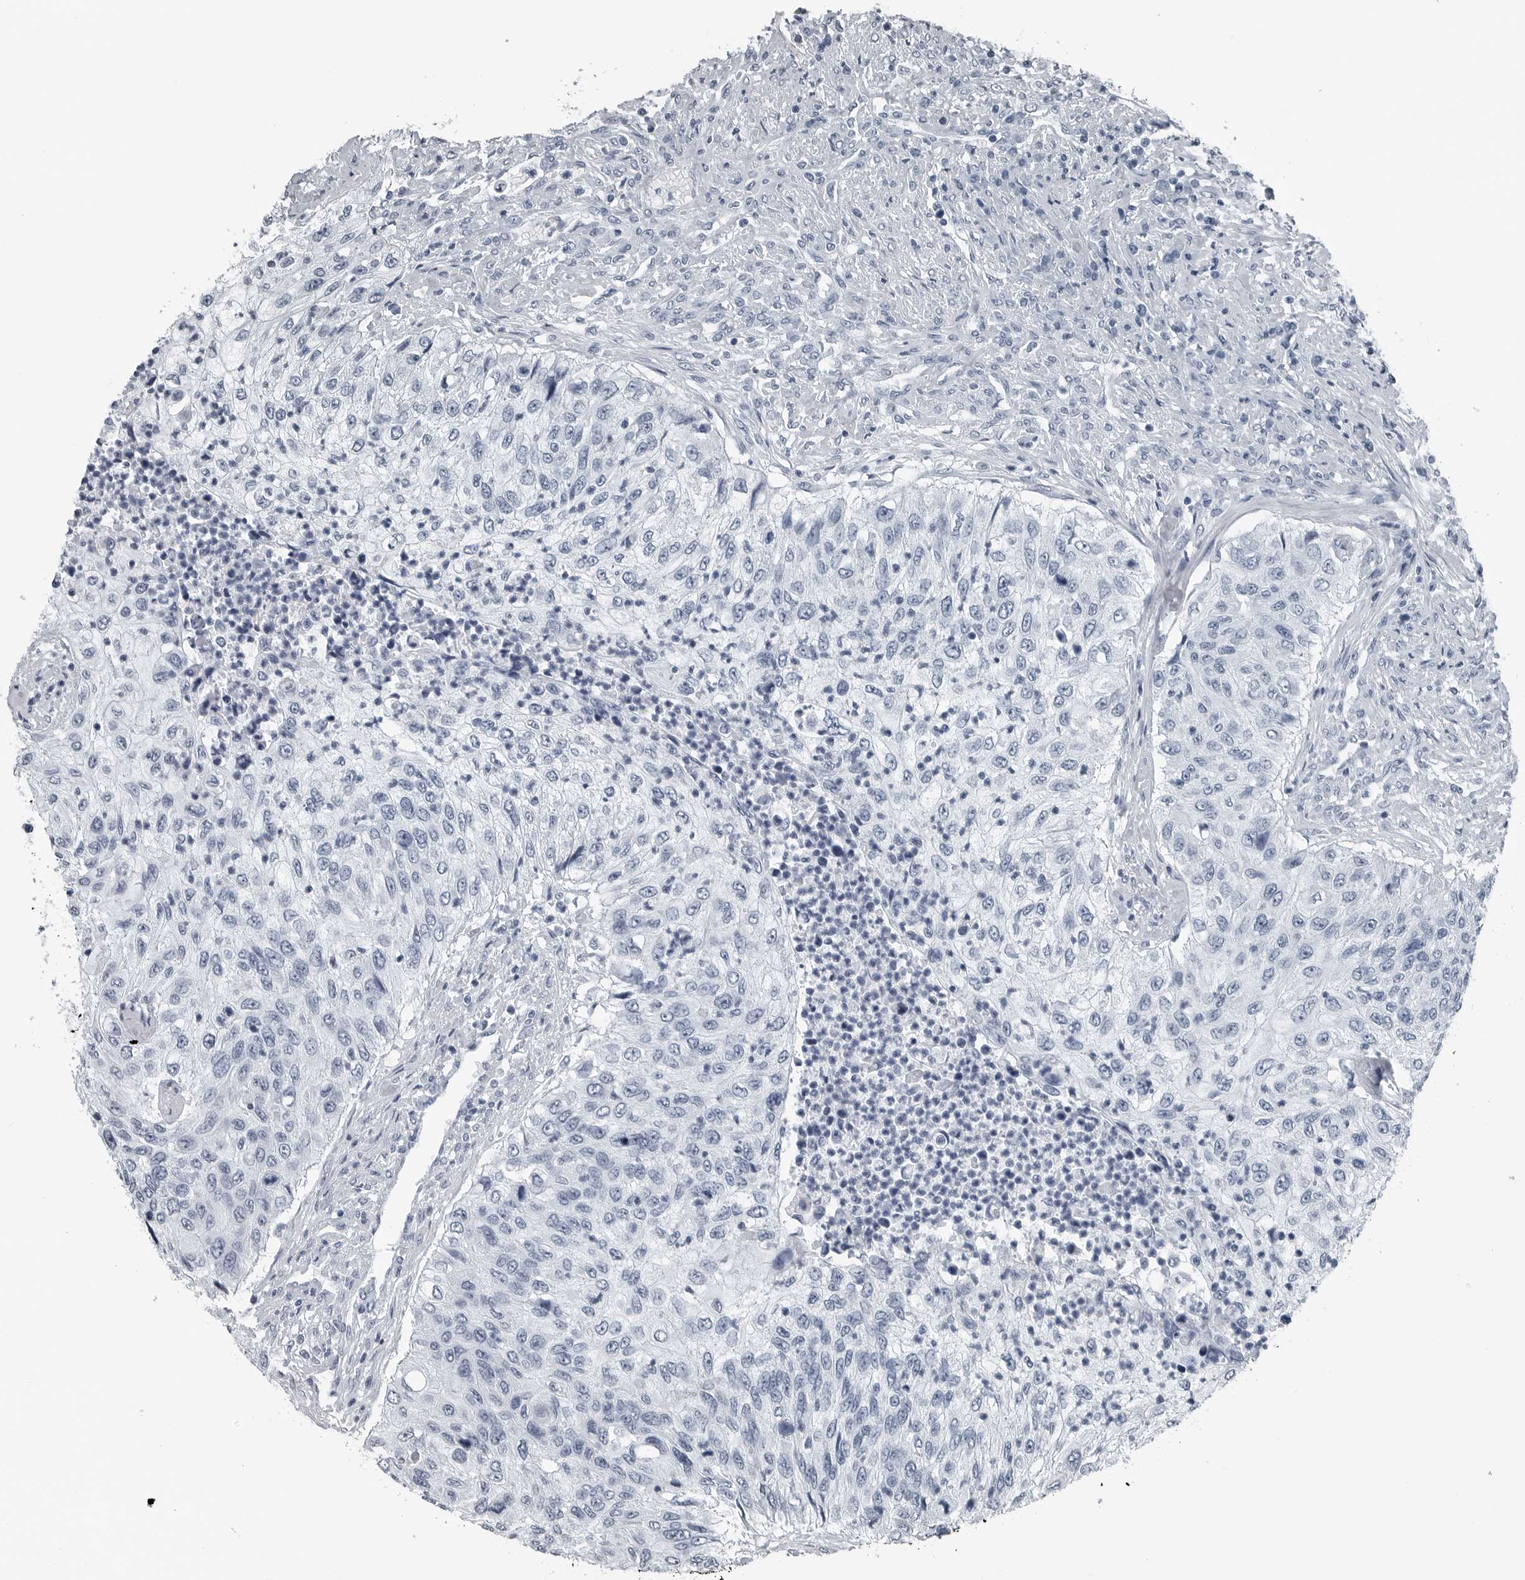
{"staining": {"intensity": "negative", "quantity": "none", "location": "none"}, "tissue": "urothelial cancer", "cell_type": "Tumor cells", "image_type": "cancer", "snomed": [{"axis": "morphology", "description": "Urothelial carcinoma, High grade"}, {"axis": "topography", "description": "Urinary bladder"}], "caption": "IHC of urothelial carcinoma (high-grade) shows no expression in tumor cells.", "gene": "SPINK1", "patient": {"sex": "female", "age": 60}}